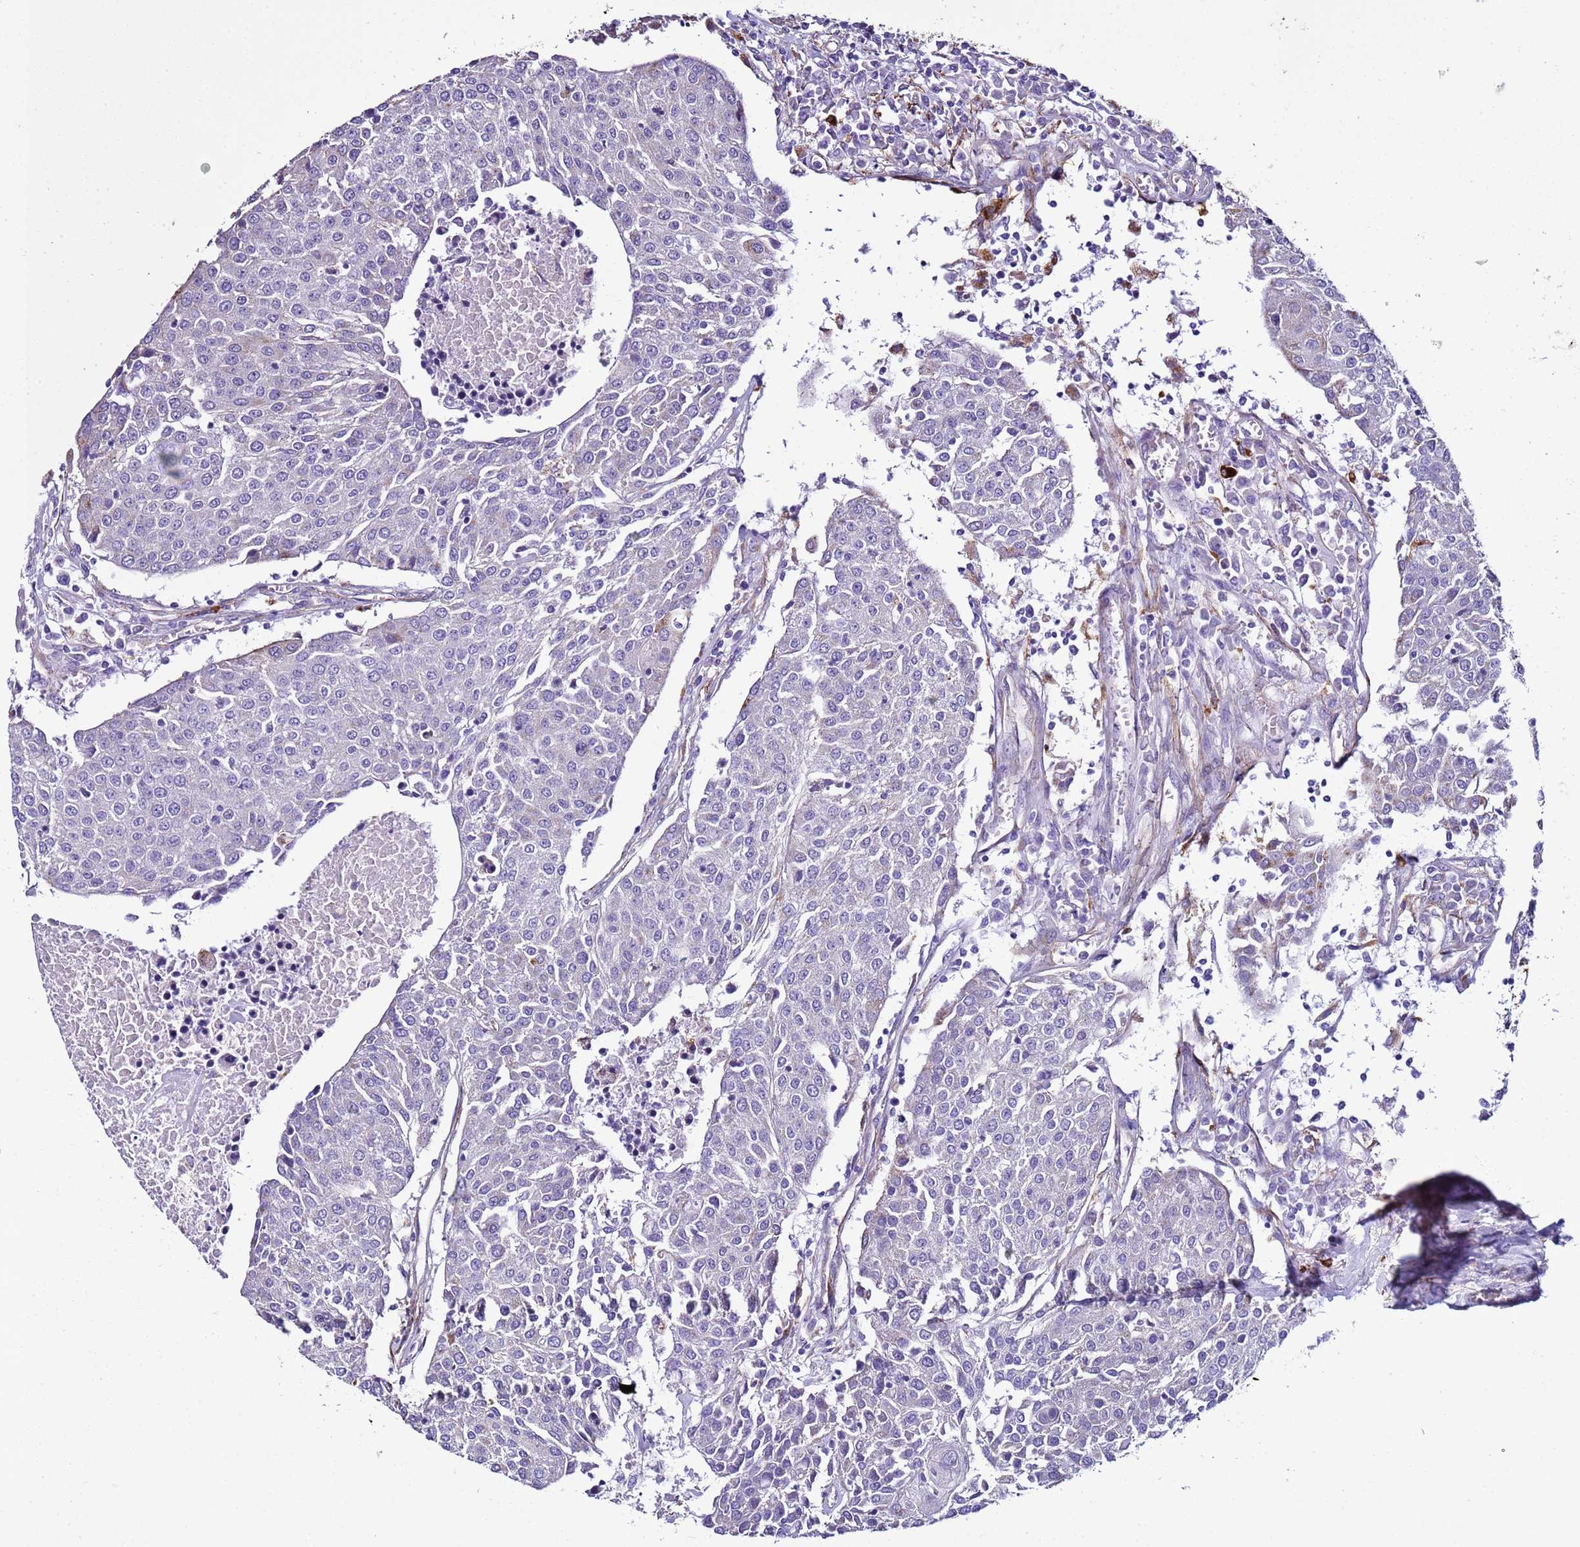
{"staining": {"intensity": "negative", "quantity": "none", "location": "none"}, "tissue": "urothelial cancer", "cell_type": "Tumor cells", "image_type": "cancer", "snomed": [{"axis": "morphology", "description": "Urothelial carcinoma, High grade"}, {"axis": "topography", "description": "Urinary bladder"}], "caption": "Human high-grade urothelial carcinoma stained for a protein using immunohistochemistry (IHC) demonstrates no staining in tumor cells.", "gene": "RABL2B", "patient": {"sex": "female", "age": 85}}